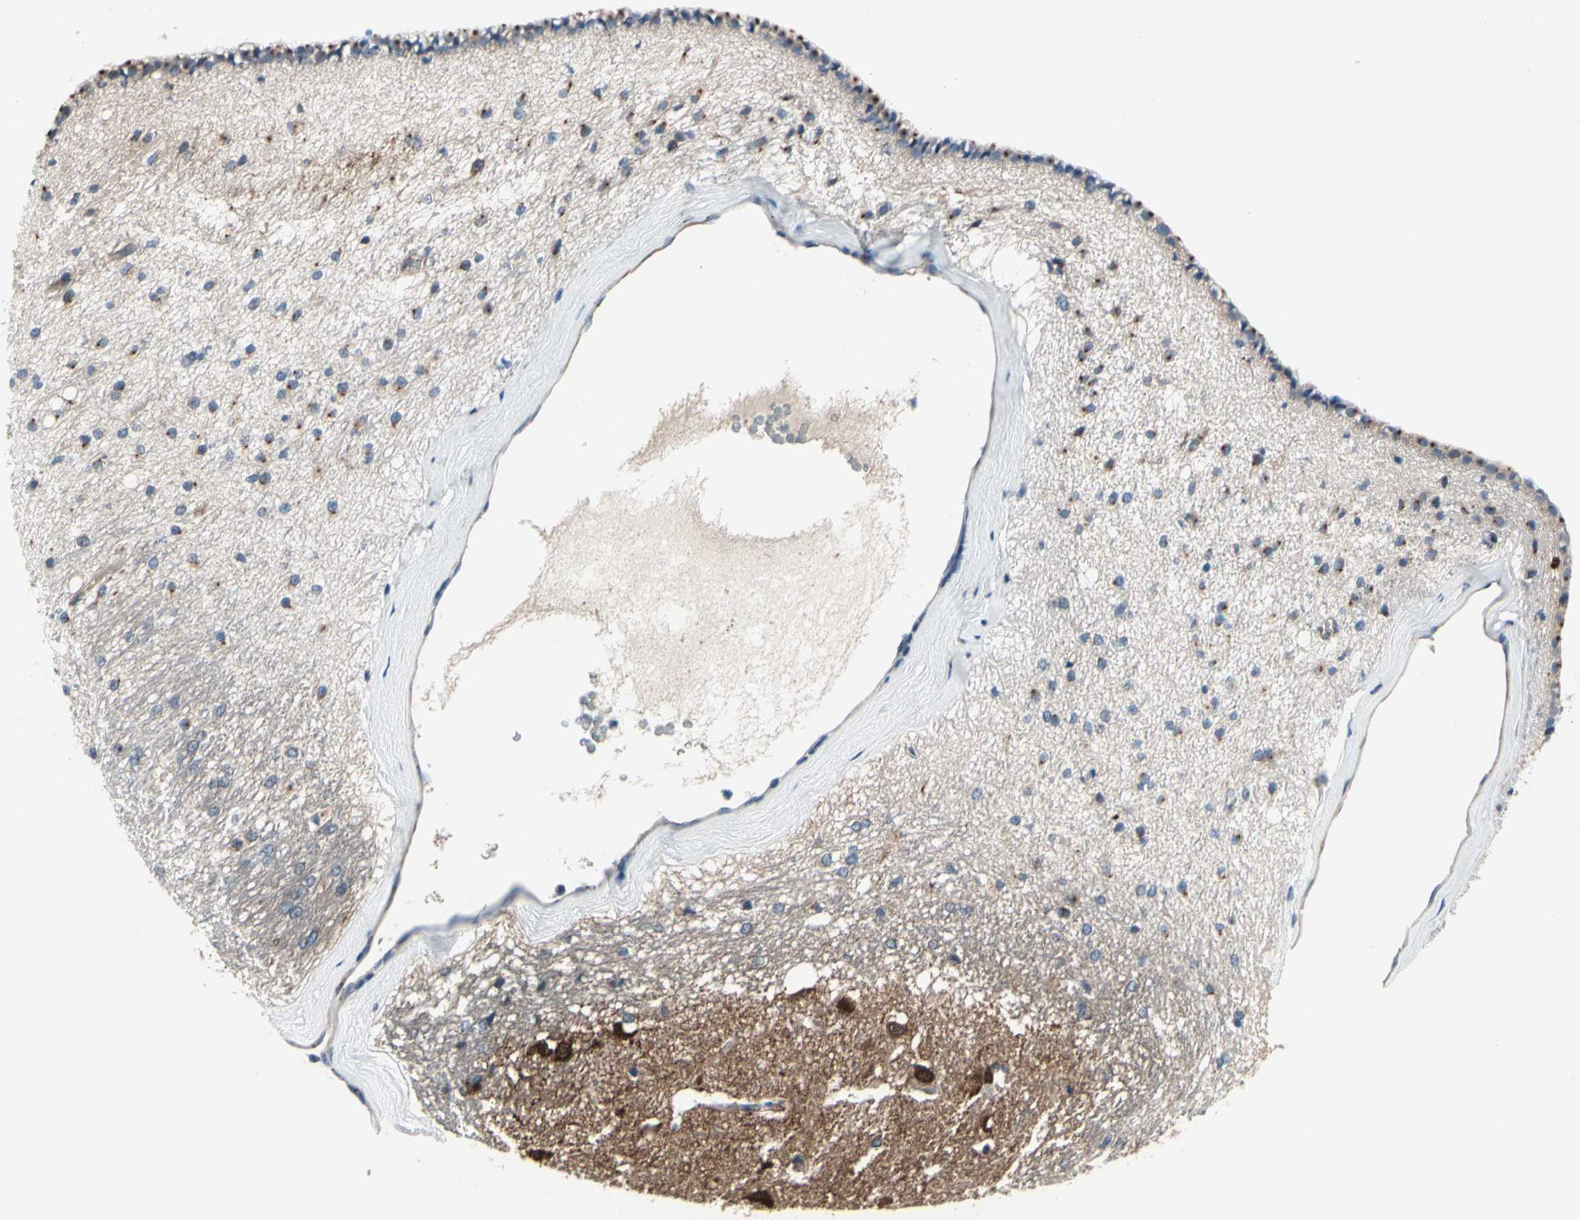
{"staining": {"intensity": "moderate", "quantity": "<25%", "location": "cytoplasmic/membranous"}, "tissue": "hippocampus", "cell_type": "Glial cells", "image_type": "normal", "snomed": [{"axis": "morphology", "description": "Normal tissue, NOS"}, {"axis": "topography", "description": "Hippocampus"}], "caption": "Unremarkable hippocampus was stained to show a protein in brown. There is low levels of moderate cytoplasmic/membranous positivity in about <25% of glial cells. (IHC, brightfield microscopy, high magnification).", "gene": "PRKAR2B", "patient": {"sex": "female", "age": 19}}